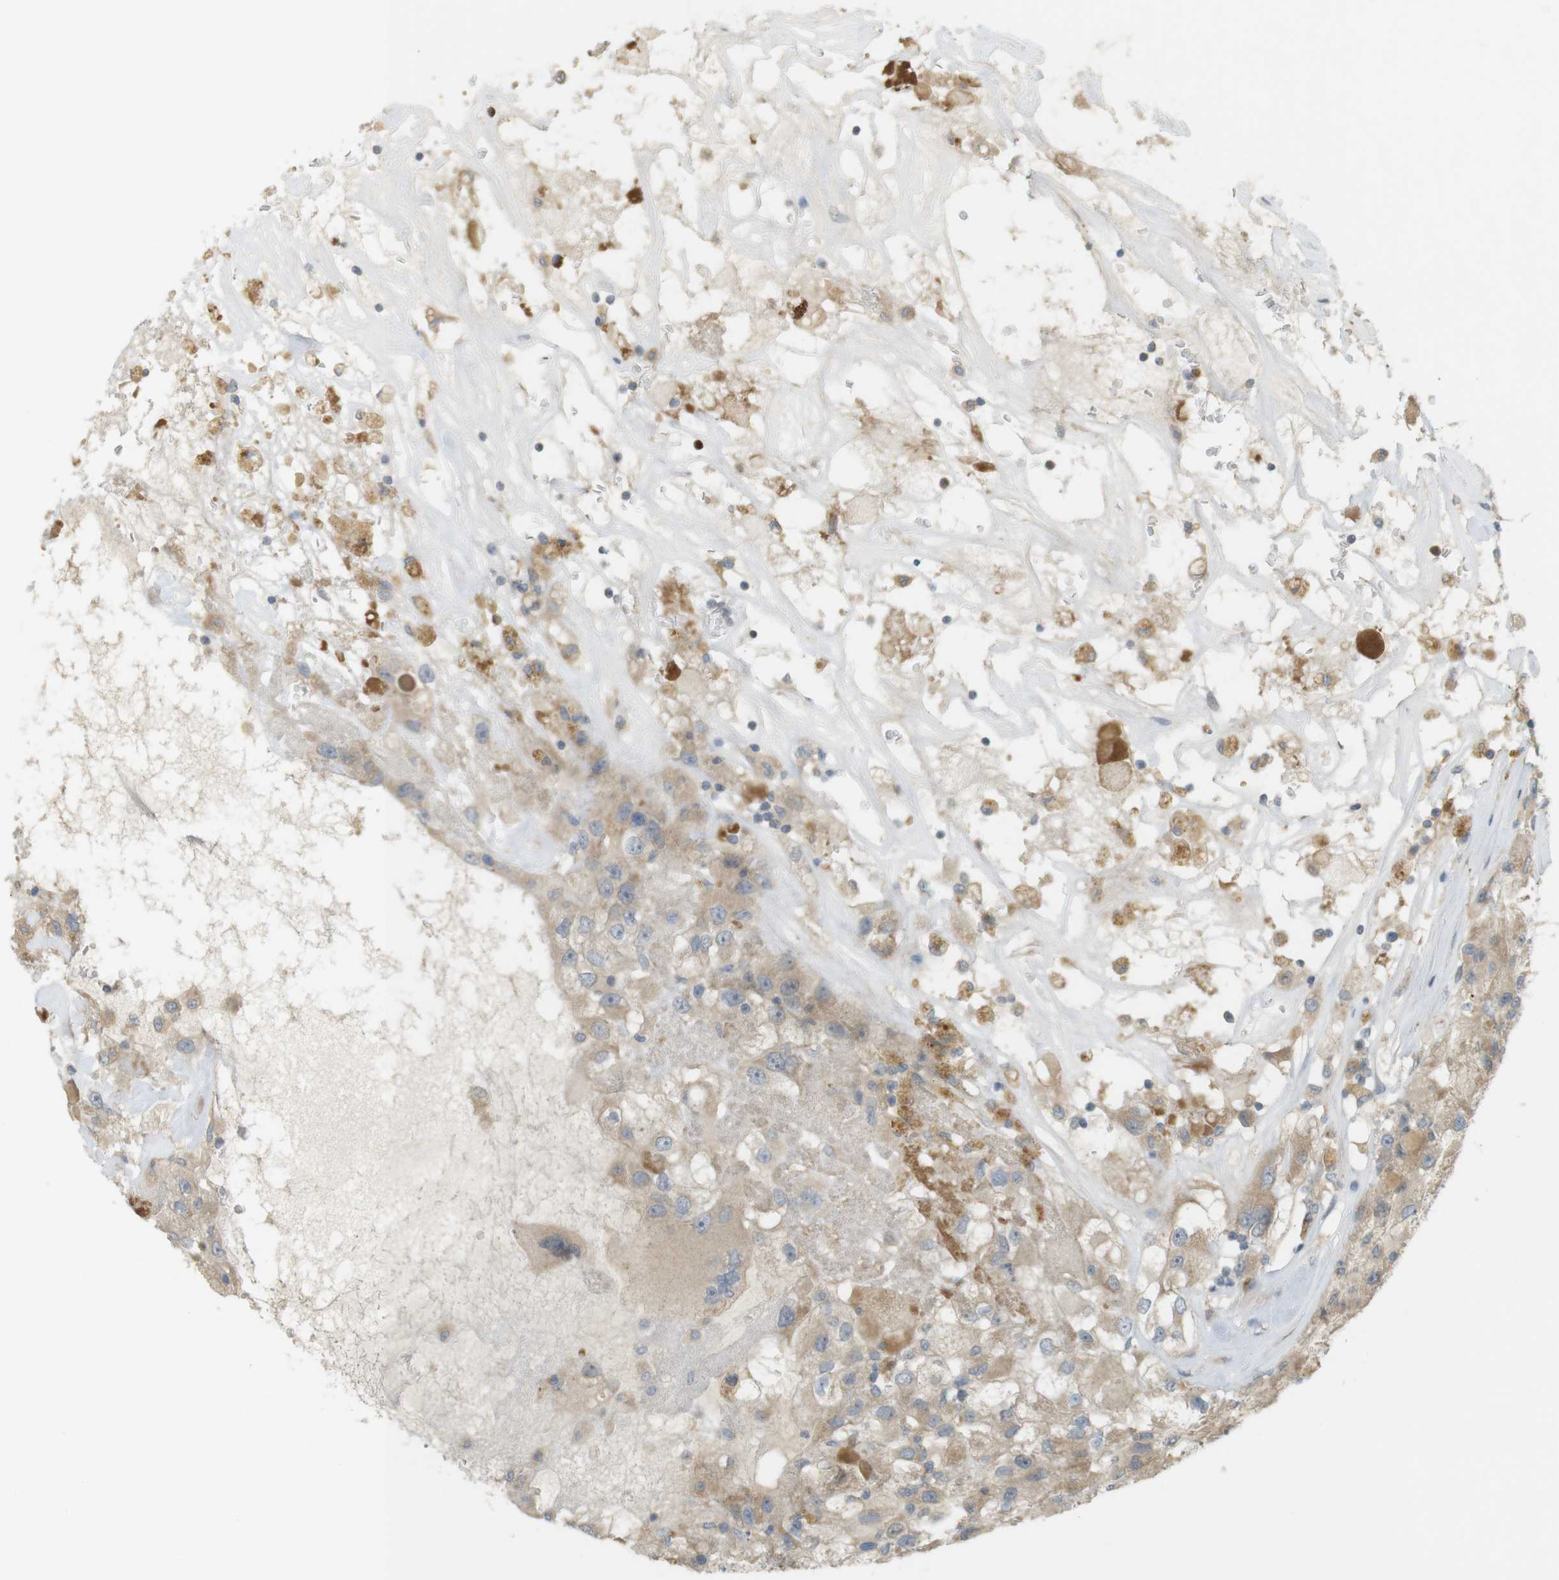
{"staining": {"intensity": "weak", "quantity": ">75%", "location": "cytoplasmic/membranous"}, "tissue": "renal cancer", "cell_type": "Tumor cells", "image_type": "cancer", "snomed": [{"axis": "morphology", "description": "Adenocarcinoma, NOS"}, {"axis": "topography", "description": "Kidney"}], "caption": "This image demonstrates adenocarcinoma (renal) stained with immunohistochemistry to label a protein in brown. The cytoplasmic/membranous of tumor cells show weak positivity for the protein. Nuclei are counter-stained blue.", "gene": "CLRN3", "patient": {"sex": "female", "age": 52}}